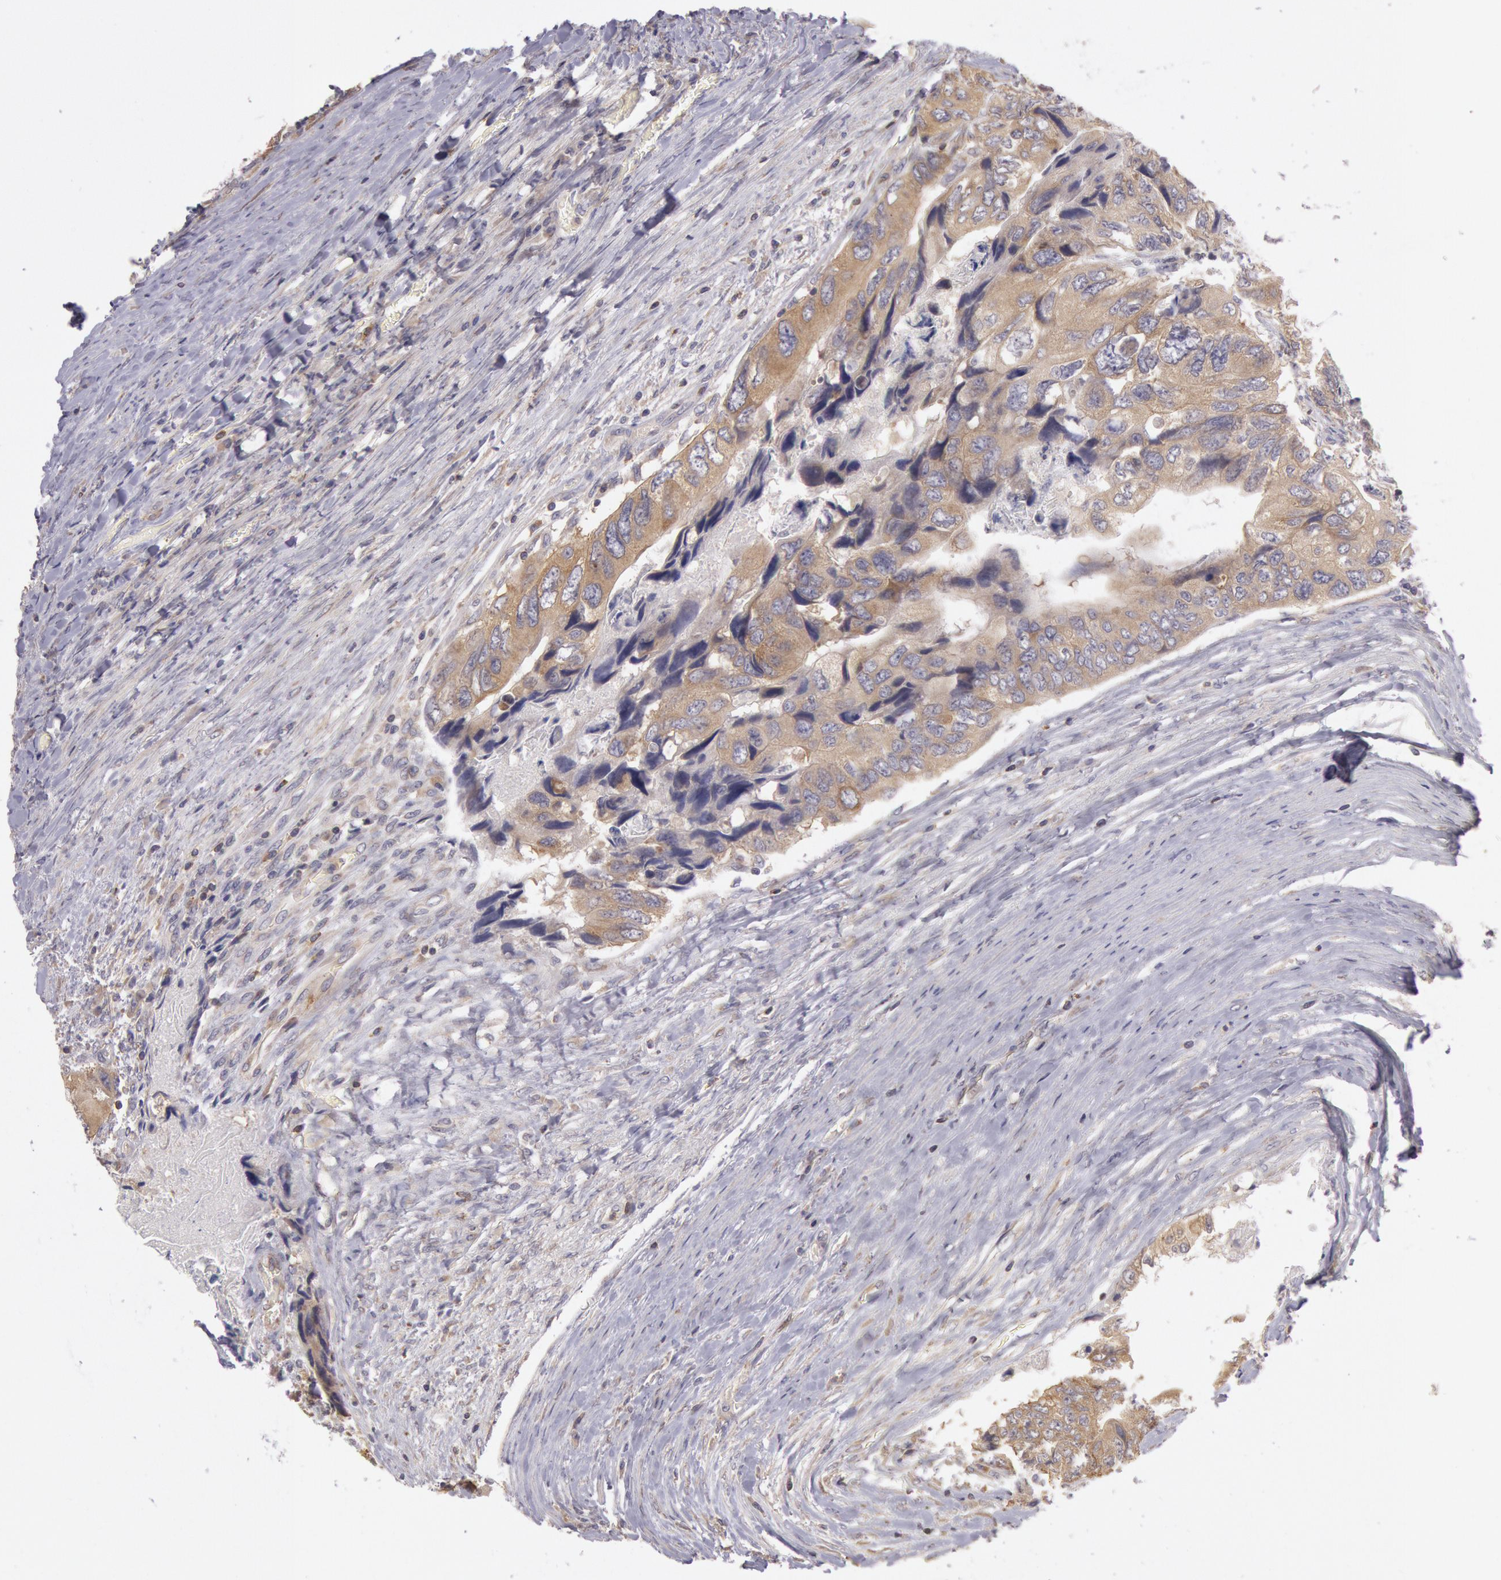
{"staining": {"intensity": "moderate", "quantity": ">75%", "location": "cytoplasmic/membranous"}, "tissue": "colorectal cancer", "cell_type": "Tumor cells", "image_type": "cancer", "snomed": [{"axis": "morphology", "description": "Adenocarcinoma, NOS"}, {"axis": "topography", "description": "Rectum"}], "caption": "Immunohistochemistry (IHC) of human colorectal cancer (adenocarcinoma) reveals medium levels of moderate cytoplasmic/membranous staining in about >75% of tumor cells. Nuclei are stained in blue.", "gene": "NMT2", "patient": {"sex": "female", "age": 82}}